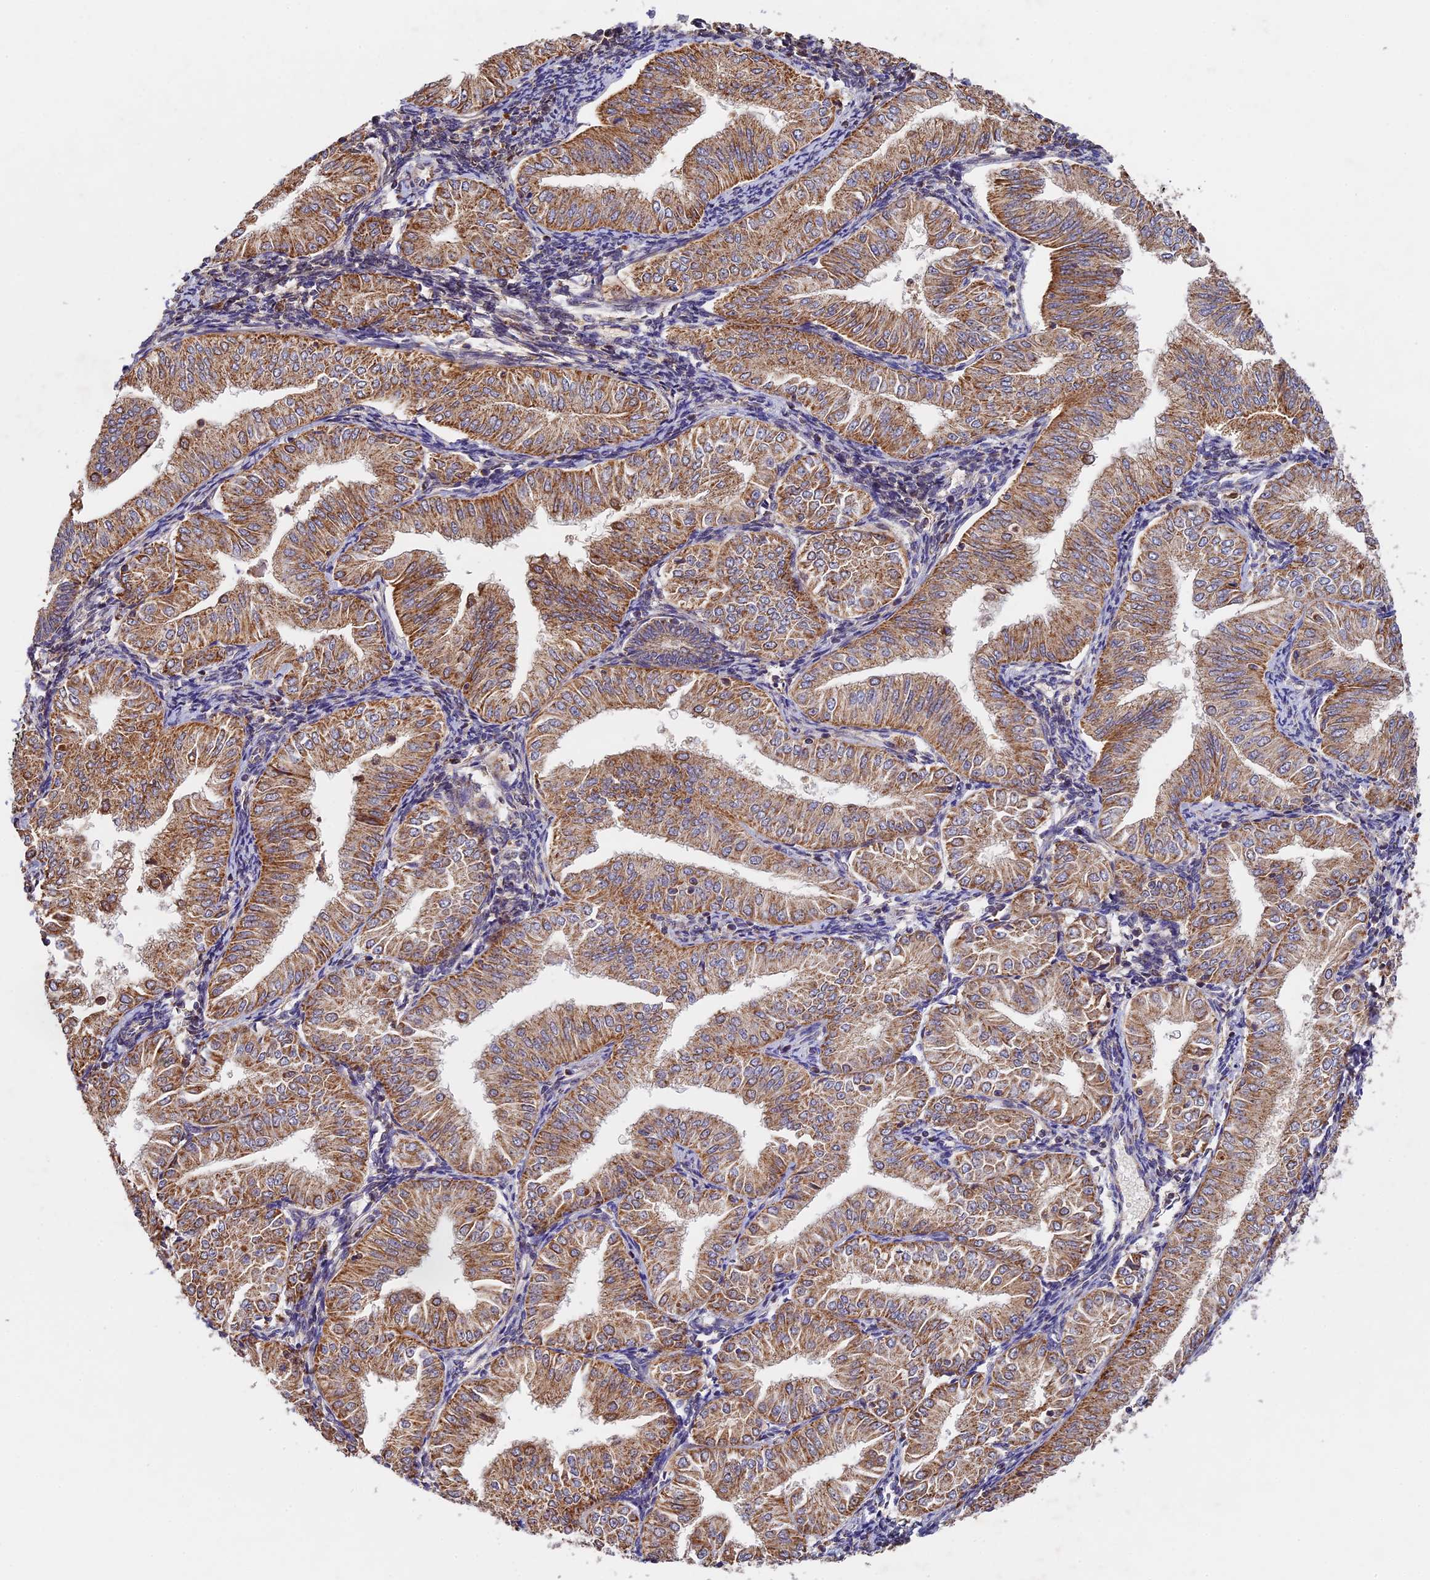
{"staining": {"intensity": "moderate", "quantity": ">75%", "location": "cytoplasmic/membranous"}, "tissue": "endometrial cancer", "cell_type": "Tumor cells", "image_type": "cancer", "snomed": [{"axis": "morphology", "description": "Normal tissue, NOS"}, {"axis": "morphology", "description": "Adenocarcinoma, NOS"}, {"axis": "topography", "description": "Endometrium"}], "caption": "IHC photomicrograph of human endometrial cancer stained for a protein (brown), which demonstrates medium levels of moderate cytoplasmic/membranous positivity in approximately >75% of tumor cells.", "gene": "OCEL1", "patient": {"sex": "female", "age": 53}}